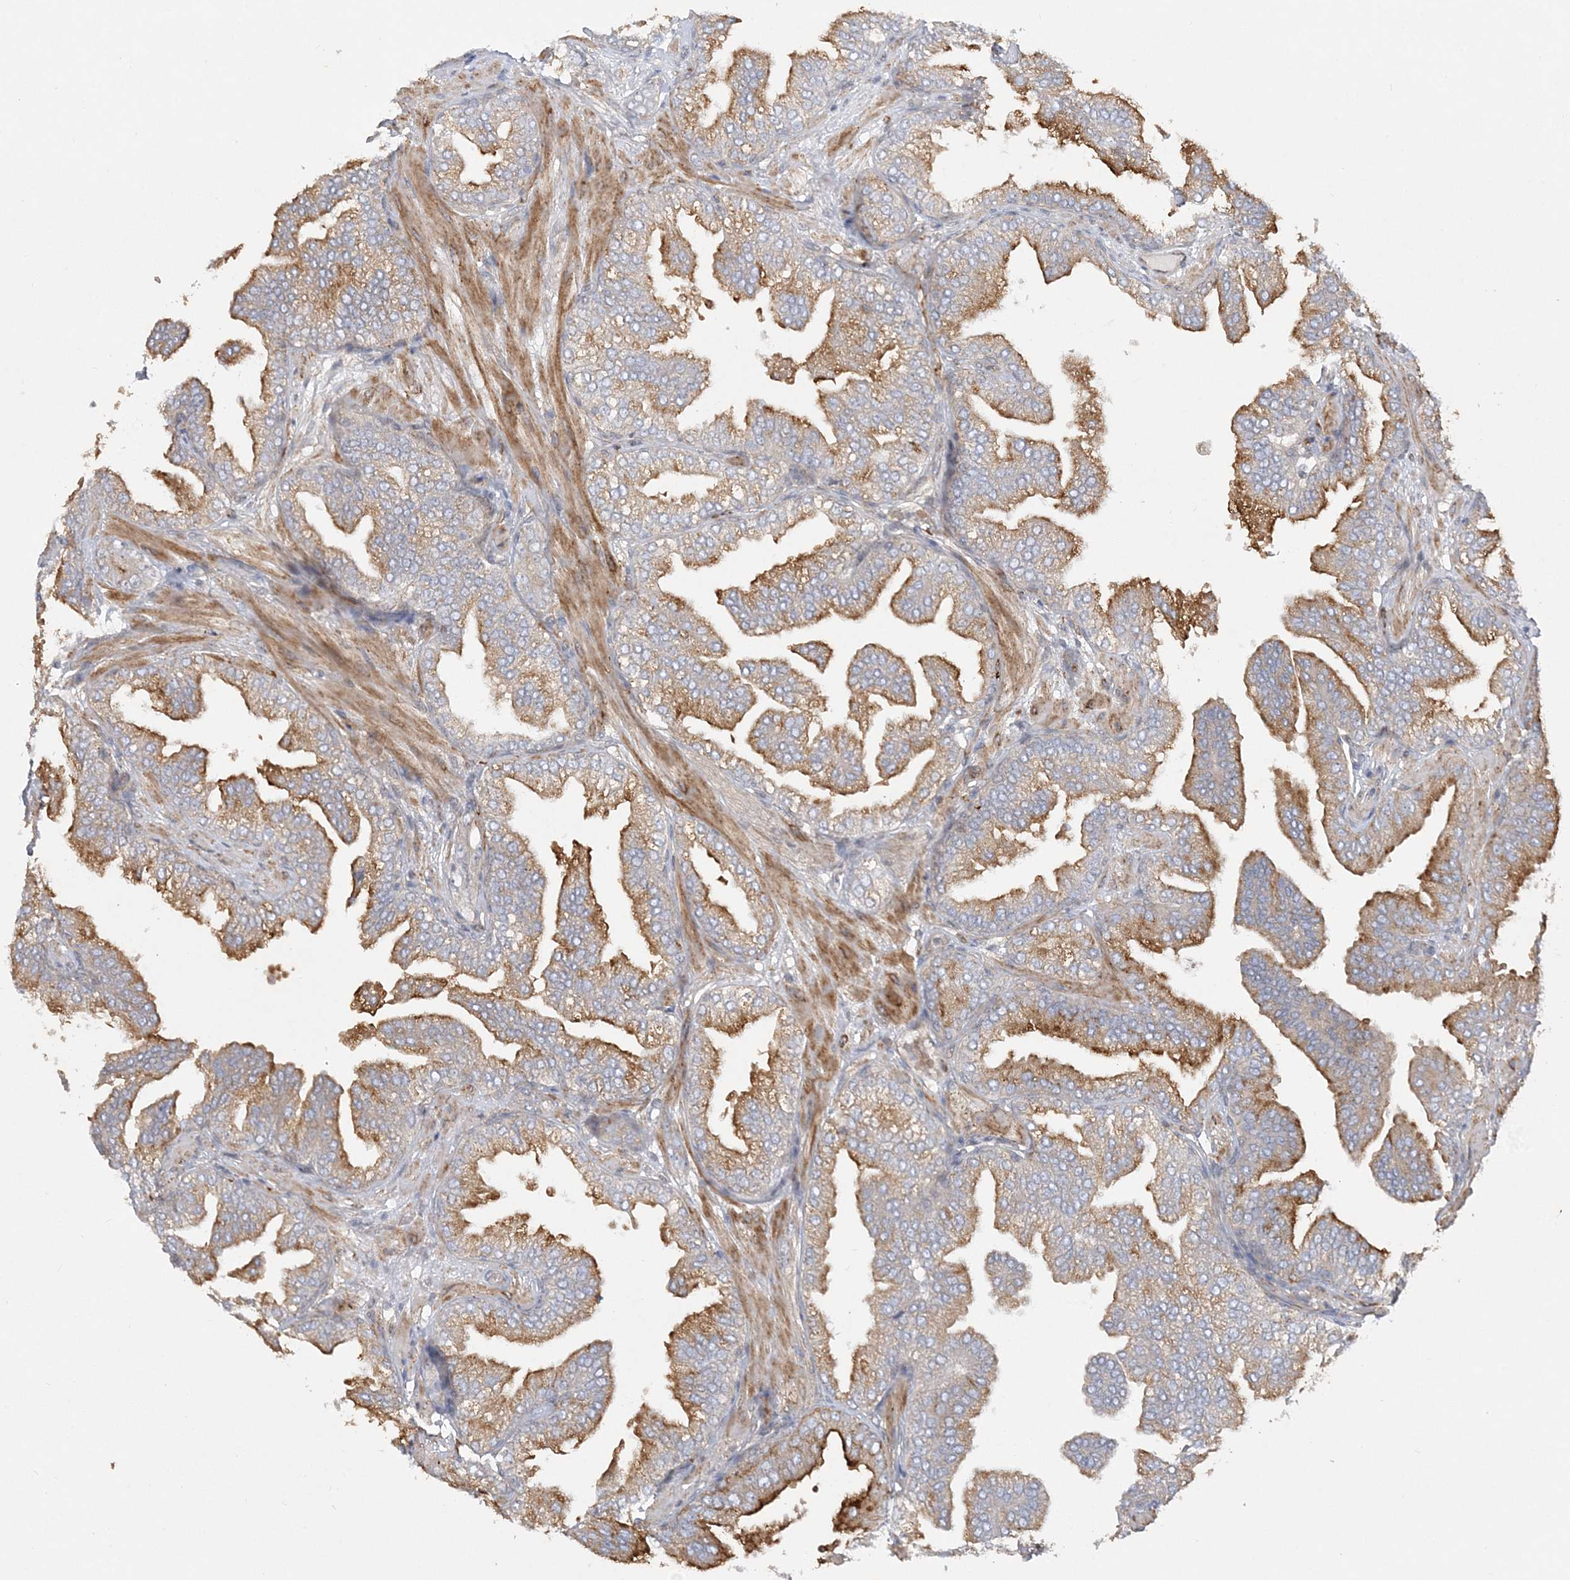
{"staining": {"intensity": "moderate", "quantity": "25%-75%", "location": "cytoplasmic/membranous"}, "tissue": "prostate cancer", "cell_type": "Tumor cells", "image_type": "cancer", "snomed": [{"axis": "morphology", "description": "Adenocarcinoma, High grade"}, {"axis": "topography", "description": "Prostate"}], "caption": "Immunohistochemical staining of prostate cancer (high-grade adenocarcinoma) displays moderate cytoplasmic/membranous protein expression in about 25%-75% of tumor cells. Nuclei are stained in blue.", "gene": "INPP1", "patient": {"sex": "male", "age": 58}}